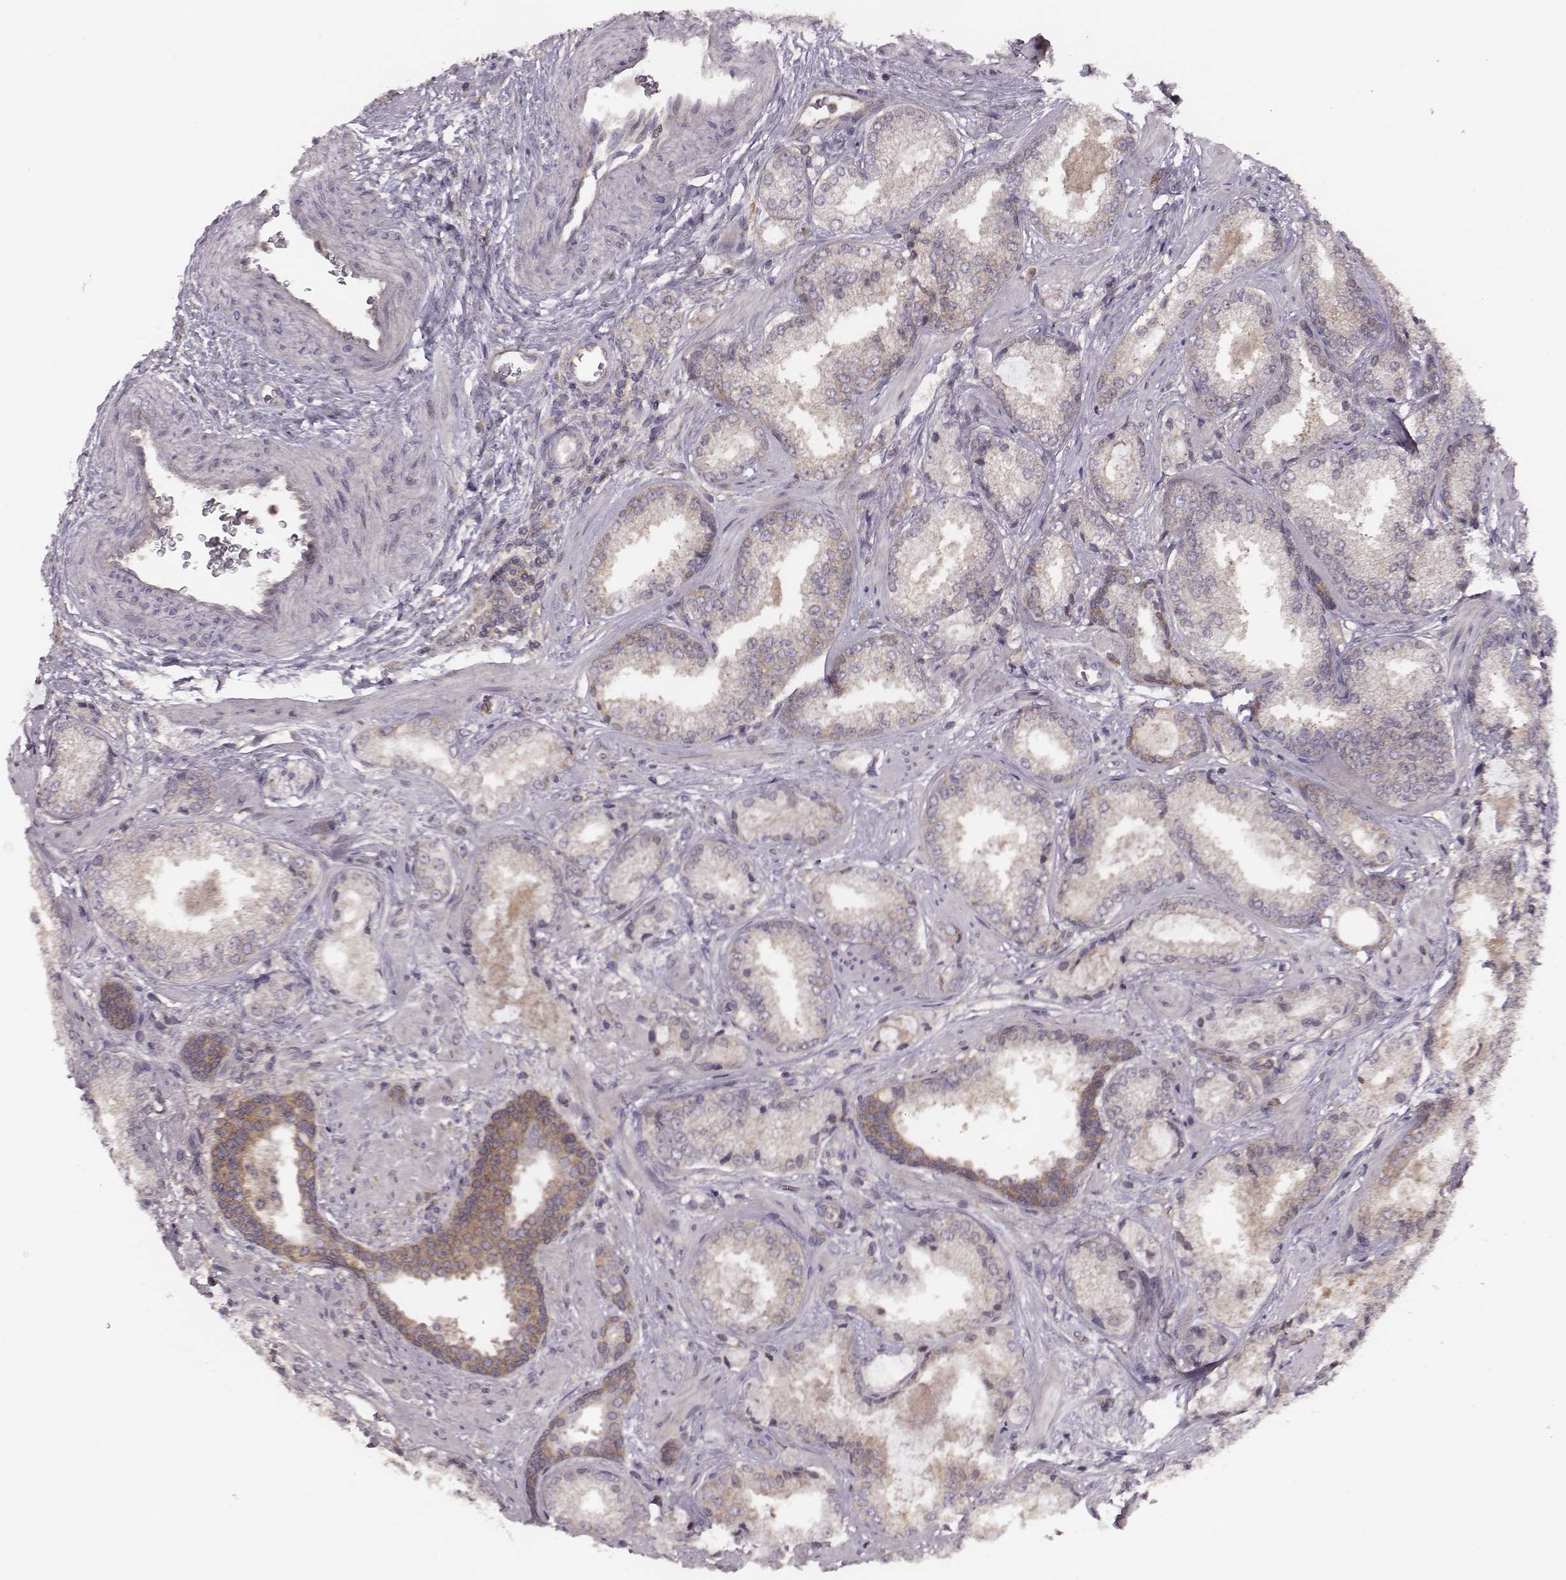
{"staining": {"intensity": "moderate", "quantity": "25%-75%", "location": "cytoplasmic/membranous"}, "tissue": "prostate cancer", "cell_type": "Tumor cells", "image_type": "cancer", "snomed": [{"axis": "morphology", "description": "Adenocarcinoma, Low grade"}, {"axis": "topography", "description": "Prostate"}], "caption": "This micrograph displays adenocarcinoma (low-grade) (prostate) stained with immunohistochemistry (IHC) to label a protein in brown. The cytoplasmic/membranous of tumor cells show moderate positivity for the protein. Nuclei are counter-stained blue.", "gene": "VPS26A", "patient": {"sex": "male", "age": 56}}